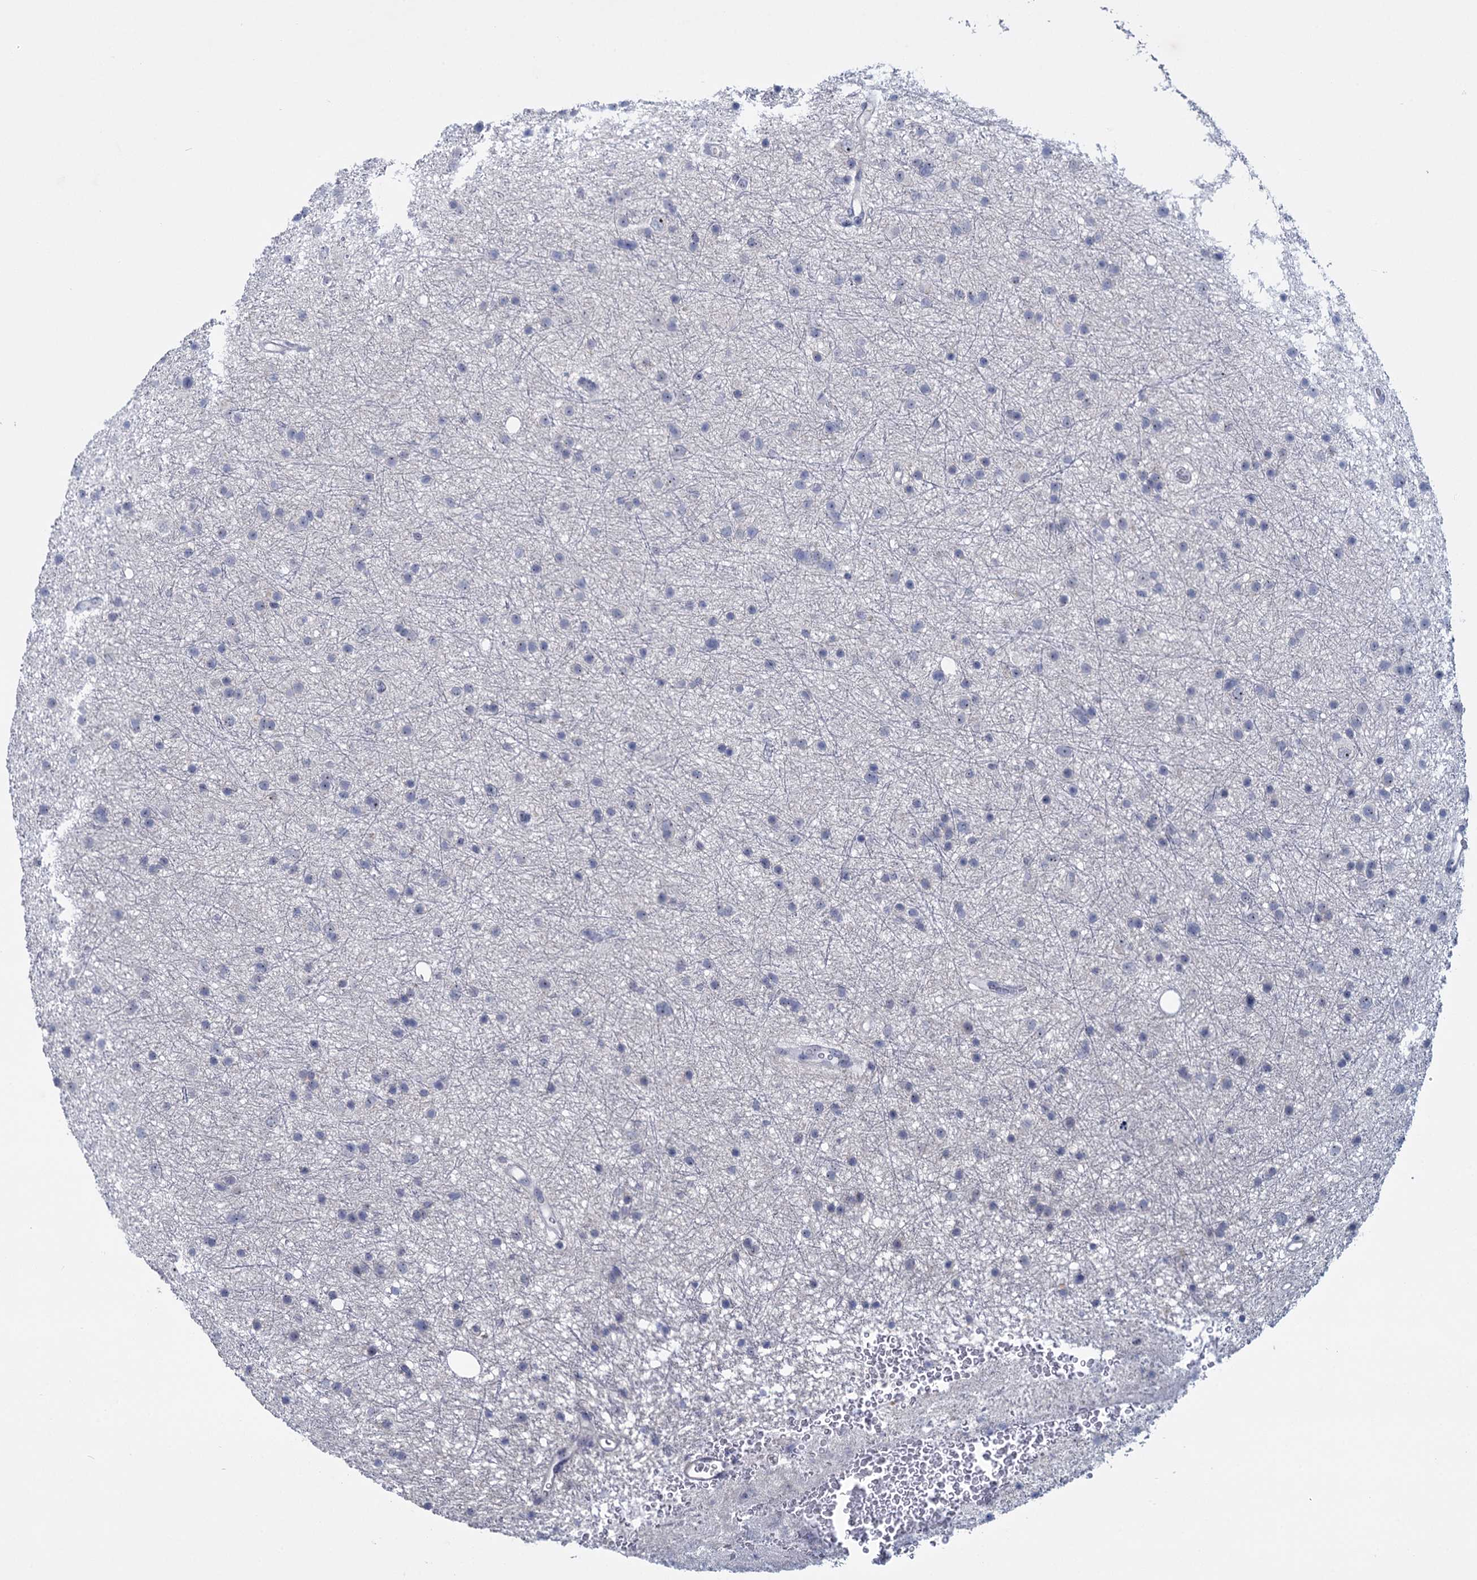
{"staining": {"intensity": "negative", "quantity": "none", "location": "none"}, "tissue": "glioma", "cell_type": "Tumor cells", "image_type": "cancer", "snomed": [{"axis": "morphology", "description": "Glioma, malignant, Low grade"}, {"axis": "topography", "description": "Cerebral cortex"}], "caption": "DAB (3,3'-diaminobenzidine) immunohistochemical staining of human glioma demonstrates no significant expression in tumor cells.", "gene": "SFN", "patient": {"sex": "female", "age": 39}}